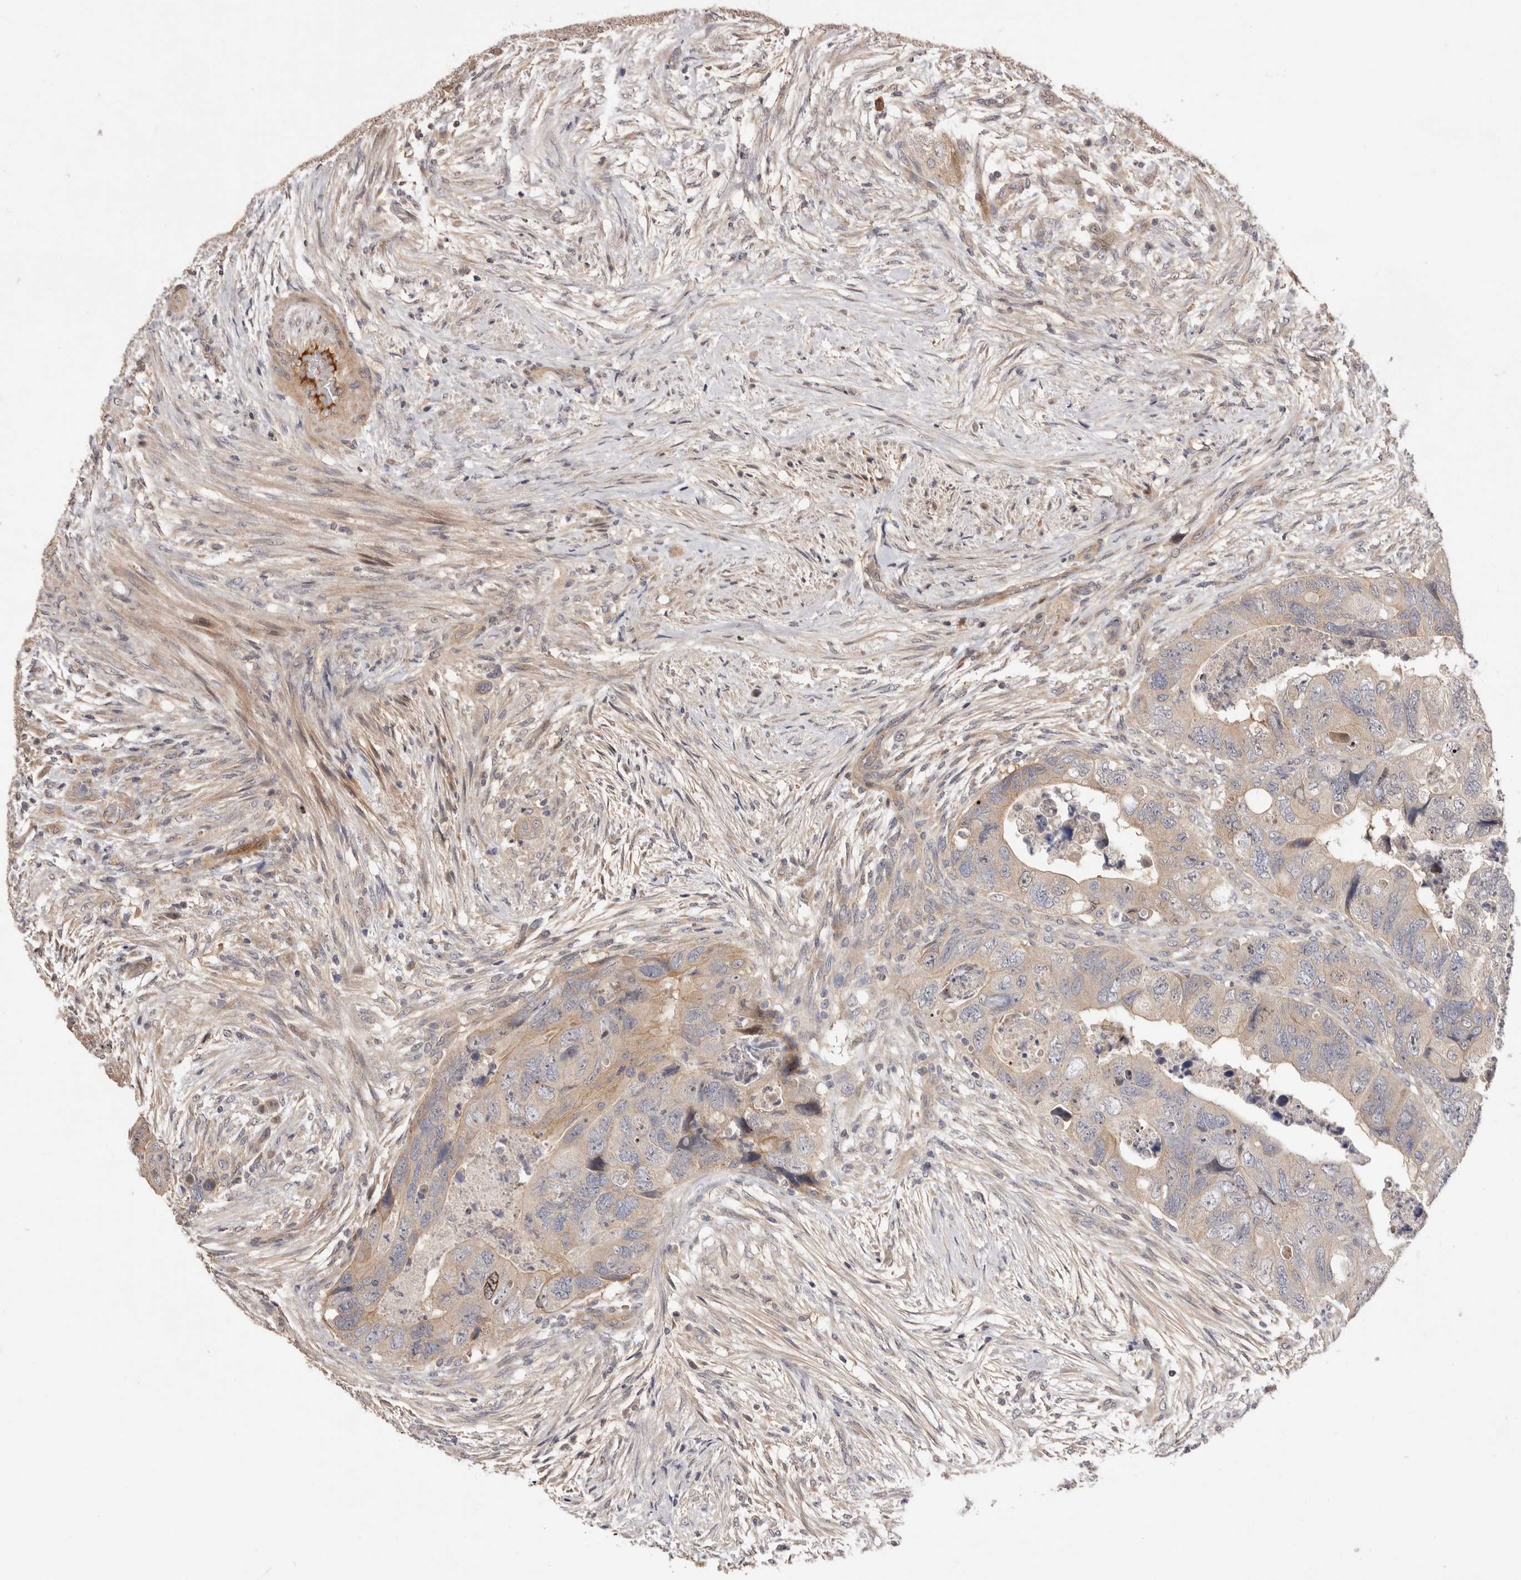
{"staining": {"intensity": "moderate", "quantity": "25%-75%", "location": "cytoplasmic/membranous"}, "tissue": "colorectal cancer", "cell_type": "Tumor cells", "image_type": "cancer", "snomed": [{"axis": "morphology", "description": "Adenocarcinoma, NOS"}, {"axis": "topography", "description": "Rectum"}], "caption": "Protein expression analysis of human colorectal adenocarcinoma reveals moderate cytoplasmic/membranous positivity in approximately 25%-75% of tumor cells.", "gene": "DOP1A", "patient": {"sex": "male", "age": 63}}